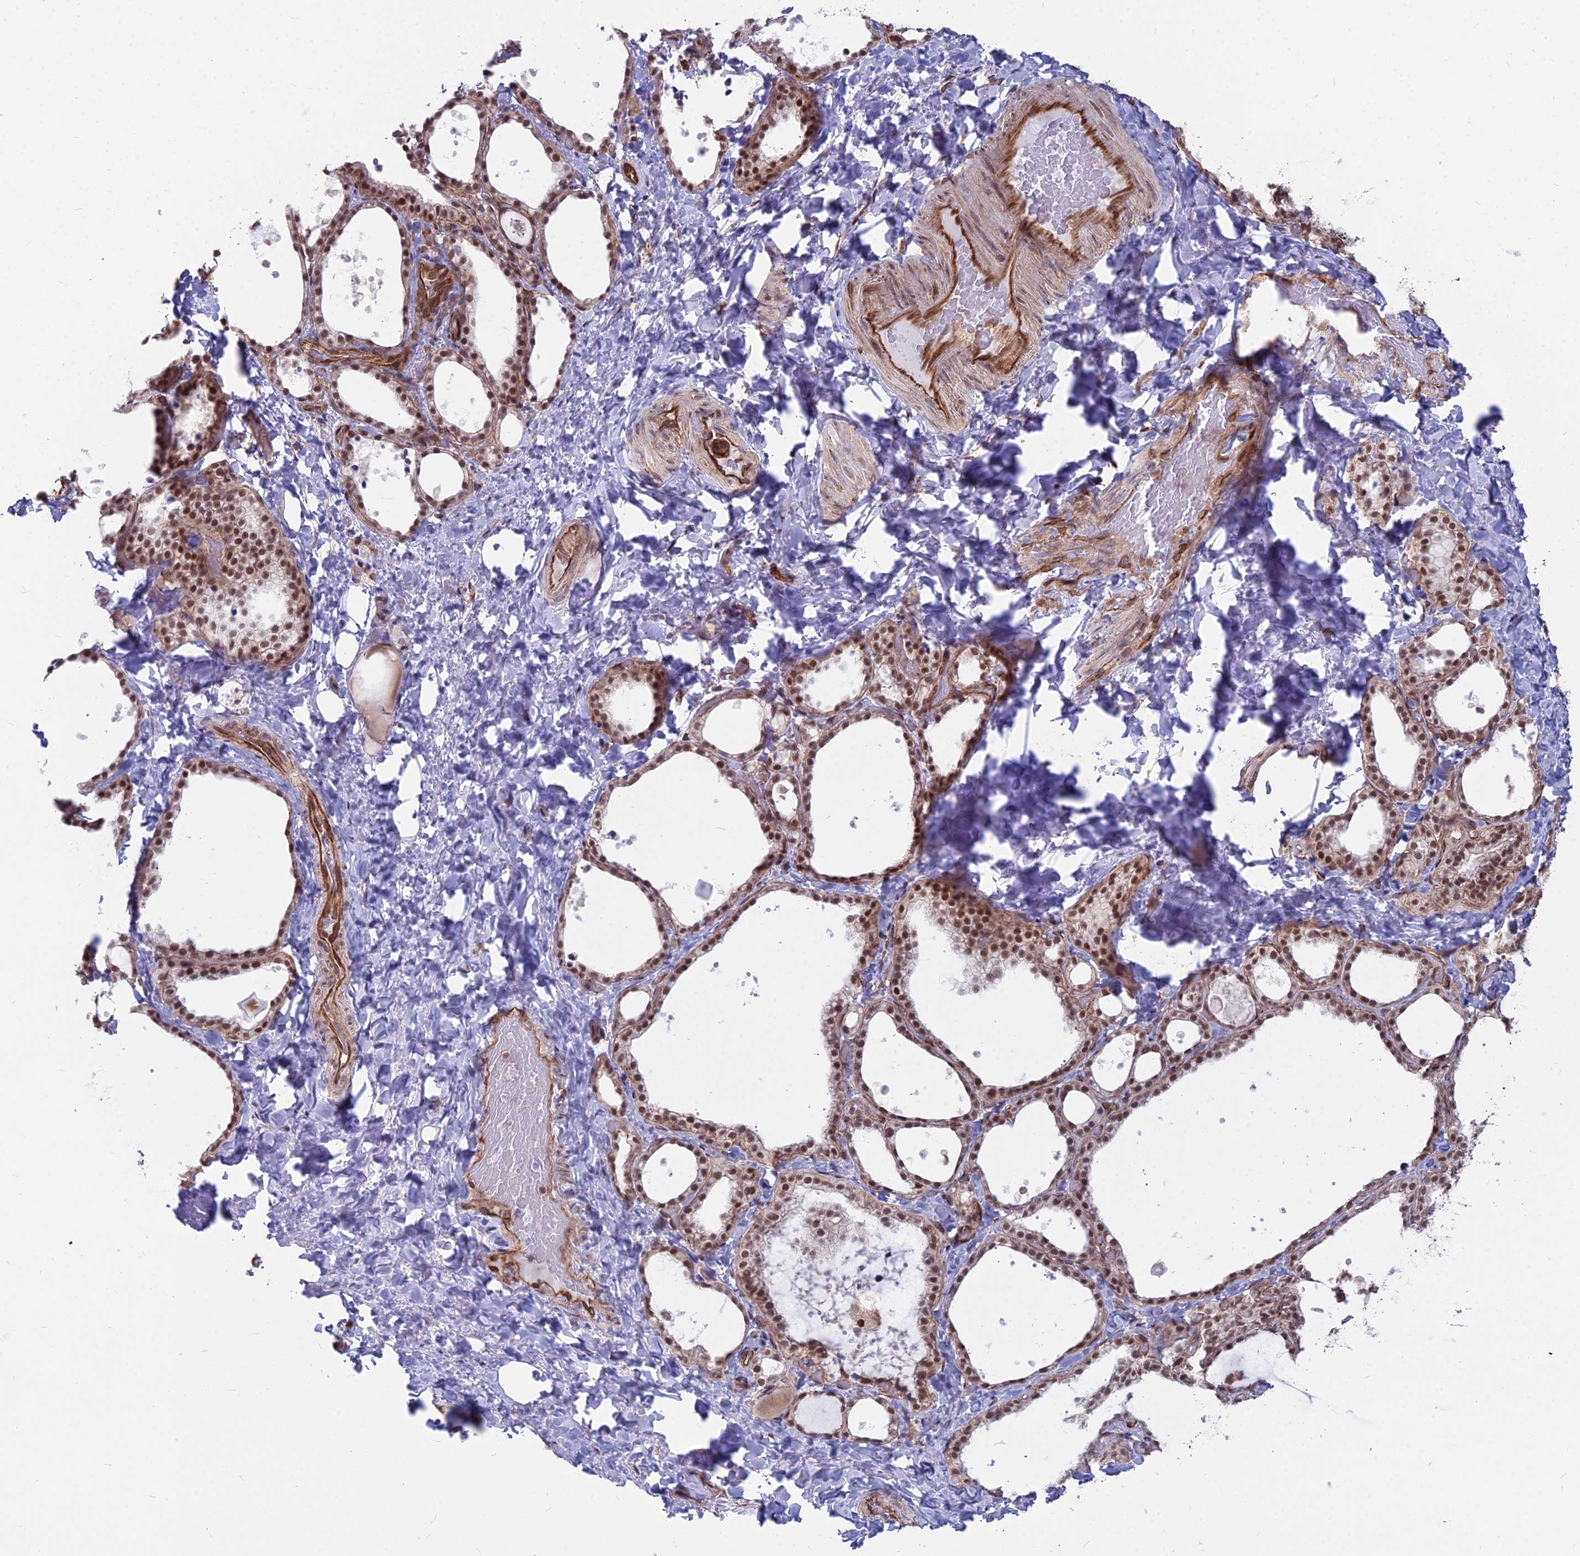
{"staining": {"intensity": "moderate", "quantity": ">75%", "location": "nuclear"}, "tissue": "thyroid gland", "cell_type": "Glandular cells", "image_type": "normal", "snomed": [{"axis": "morphology", "description": "Normal tissue, NOS"}, {"axis": "topography", "description": "Thyroid gland"}], "caption": "IHC (DAB (3,3'-diaminobenzidine)) staining of benign thyroid gland demonstrates moderate nuclear protein positivity in about >75% of glandular cells.", "gene": "YJU2", "patient": {"sex": "female", "age": 44}}